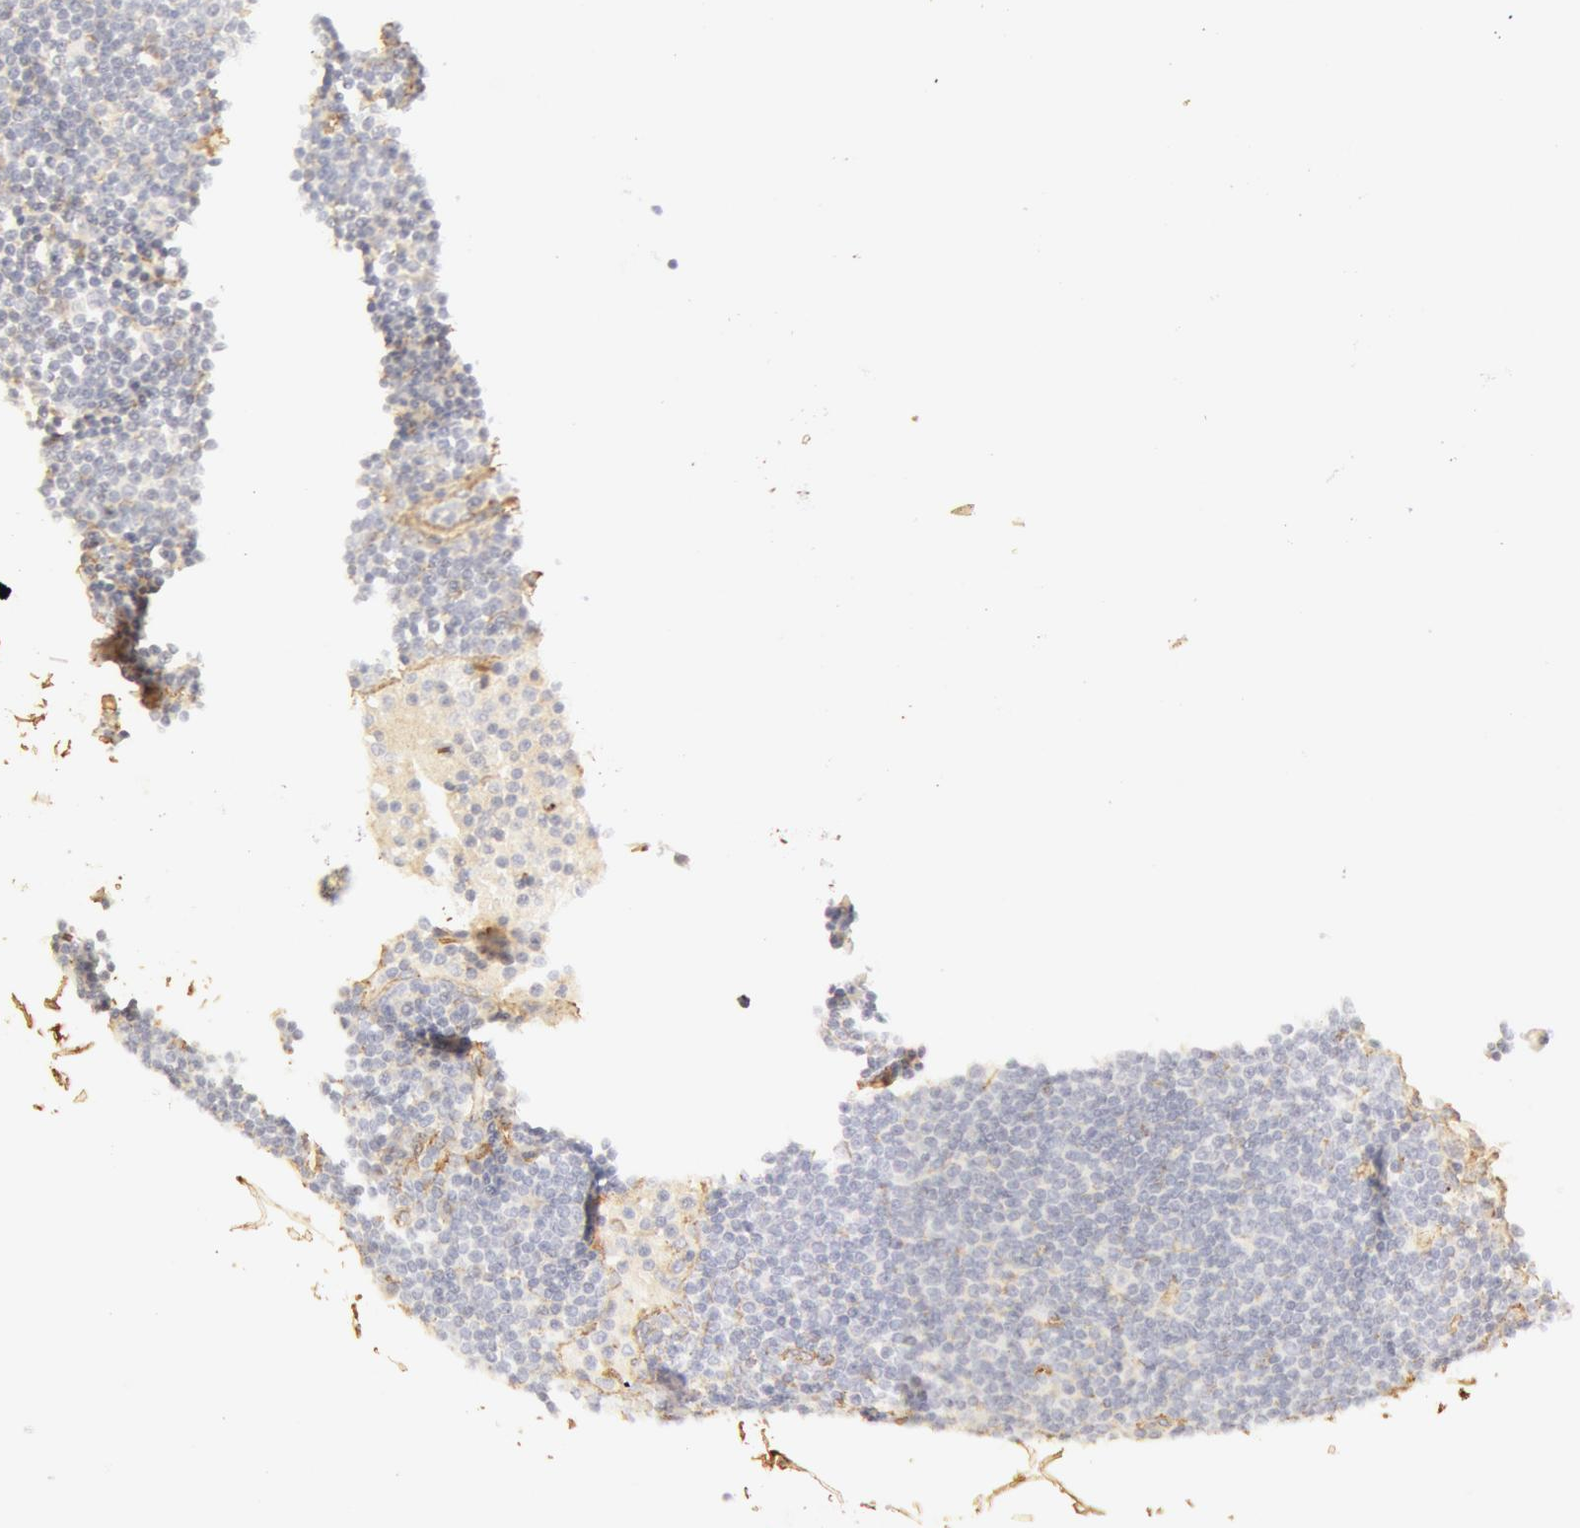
{"staining": {"intensity": "negative", "quantity": "none", "location": "none"}, "tissue": "lymph node", "cell_type": "Germinal center cells", "image_type": "normal", "snomed": [{"axis": "morphology", "description": "Normal tissue, NOS"}, {"axis": "topography", "description": "Lymph node"}], "caption": "There is no significant staining in germinal center cells of lymph node. (Stains: DAB (3,3'-diaminobenzidine) IHC with hematoxylin counter stain, Microscopy: brightfield microscopy at high magnification).", "gene": "COL4A1", "patient": {"sex": "male", "age": 54}}